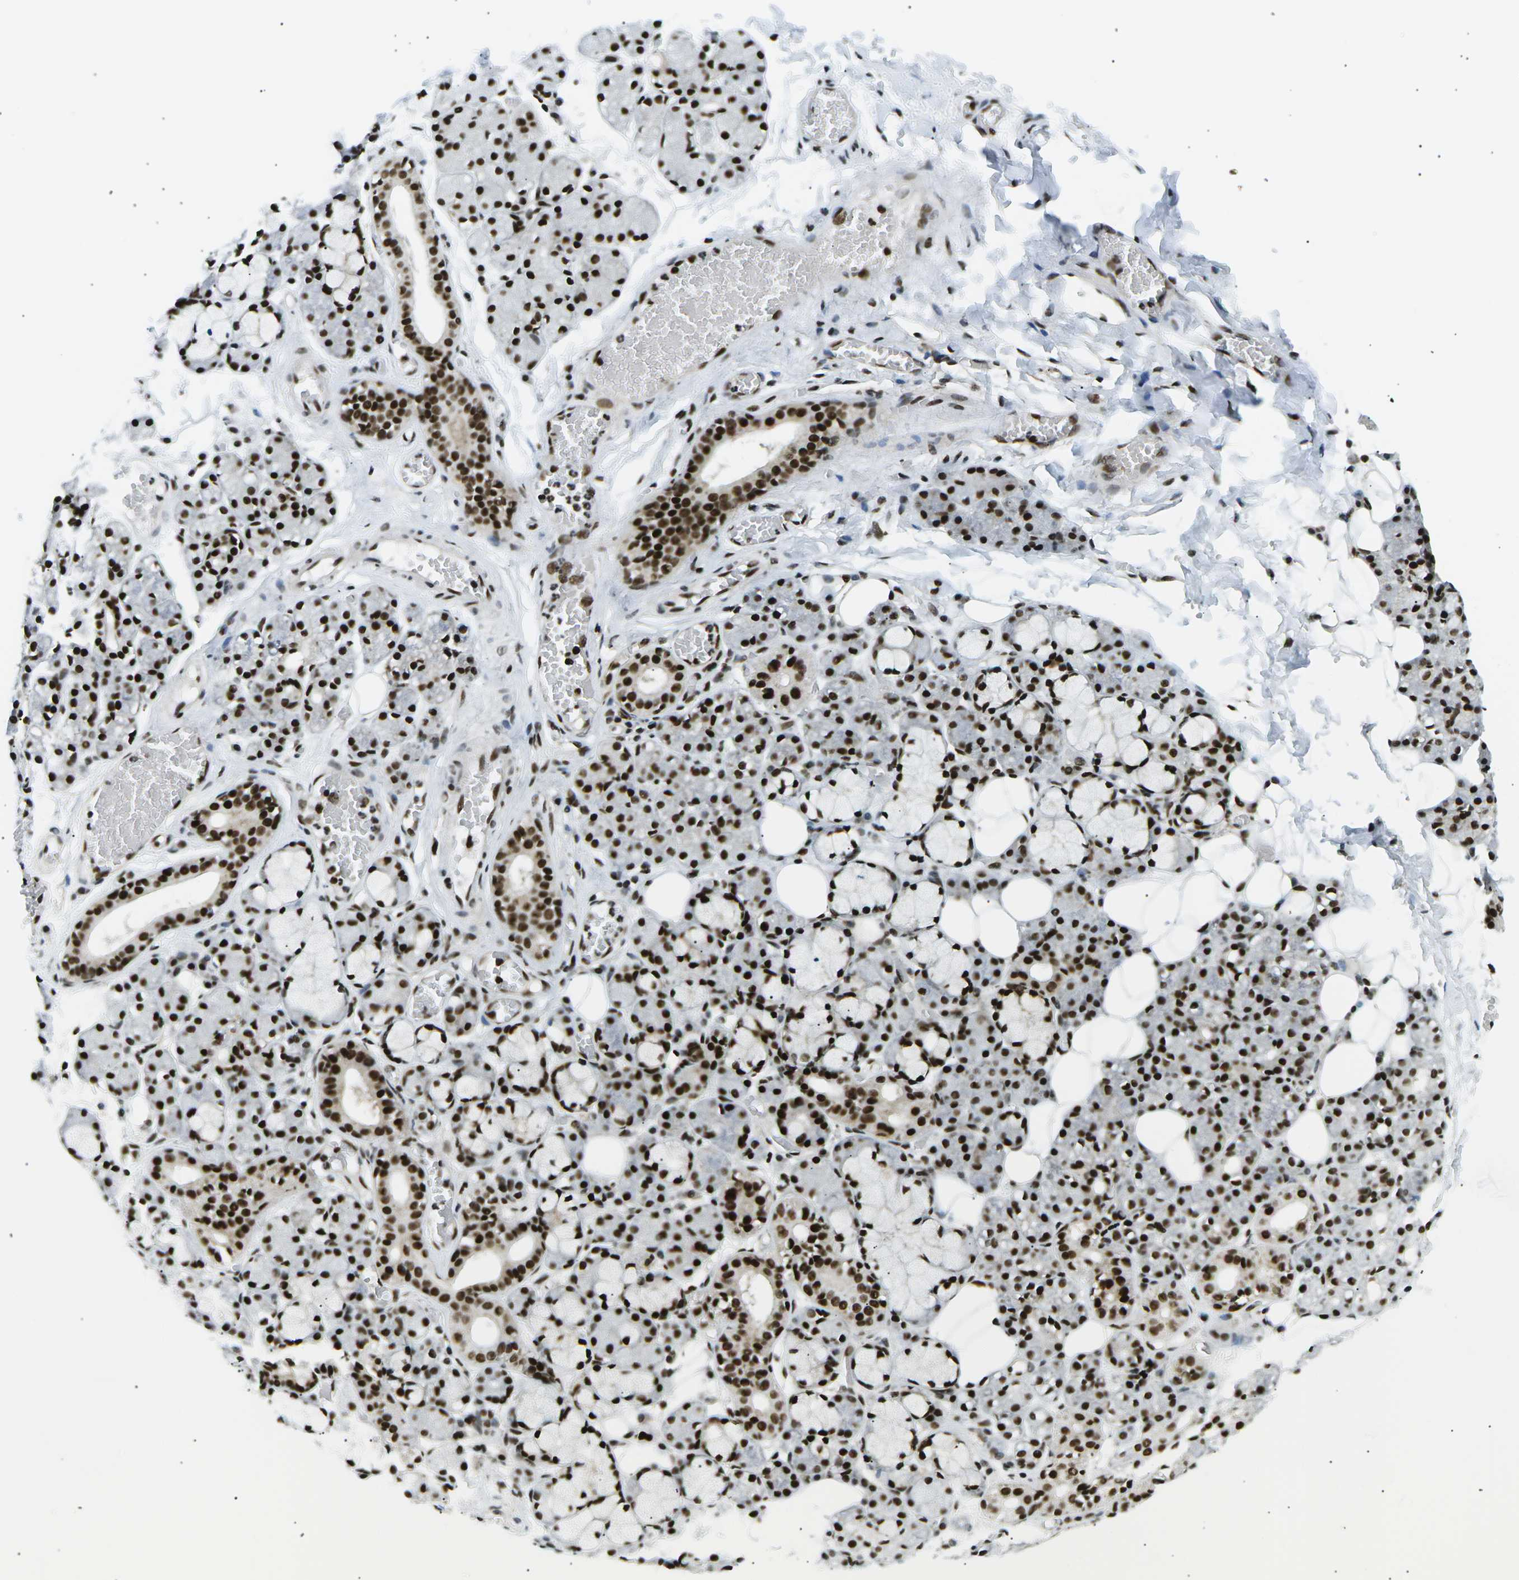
{"staining": {"intensity": "strong", "quantity": ">75%", "location": "nuclear"}, "tissue": "salivary gland", "cell_type": "Glandular cells", "image_type": "normal", "snomed": [{"axis": "morphology", "description": "Normal tissue, NOS"}, {"axis": "topography", "description": "Salivary gland"}], "caption": "Normal salivary gland shows strong nuclear staining in about >75% of glandular cells, visualized by immunohistochemistry. Using DAB (brown) and hematoxylin (blue) stains, captured at high magnification using brightfield microscopy.", "gene": "RPA2", "patient": {"sex": "male", "age": 63}}